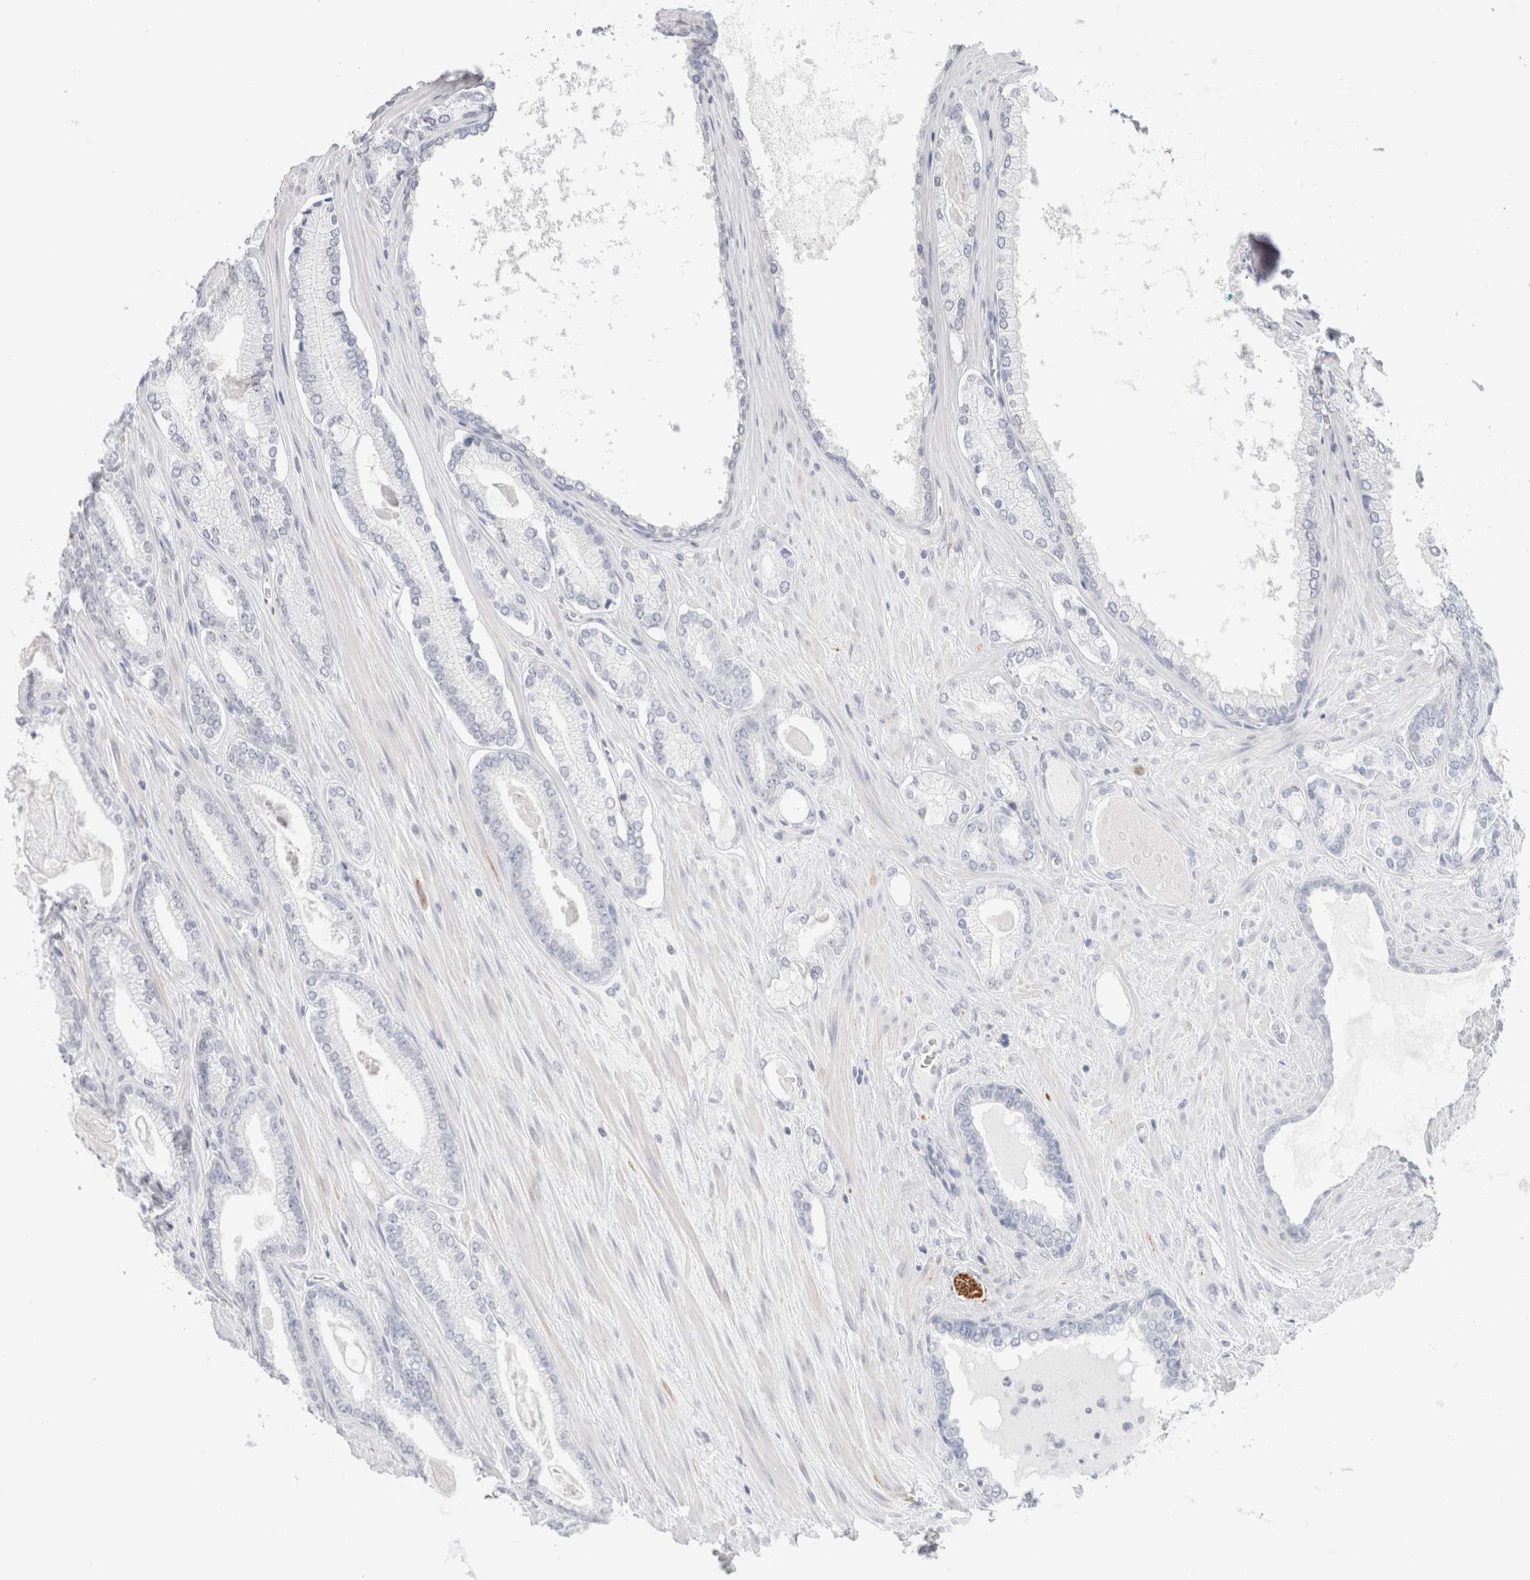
{"staining": {"intensity": "negative", "quantity": "none", "location": "none"}, "tissue": "prostate cancer", "cell_type": "Tumor cells", "image_type": "cancer", "snomed": [{"axis": "morphology", "description": "Adenocarcinoma, Low grade"}, {"axis": "topography", "description": "Prostate"}], "caption": "A histopathology image of human prostate cancer is negative for staining in tumor cells. (Immunohistochemistry, brightfield microscopy, high magnification).", "gene": "RTN4", "patient": {"sex": "male", "age": 70}}